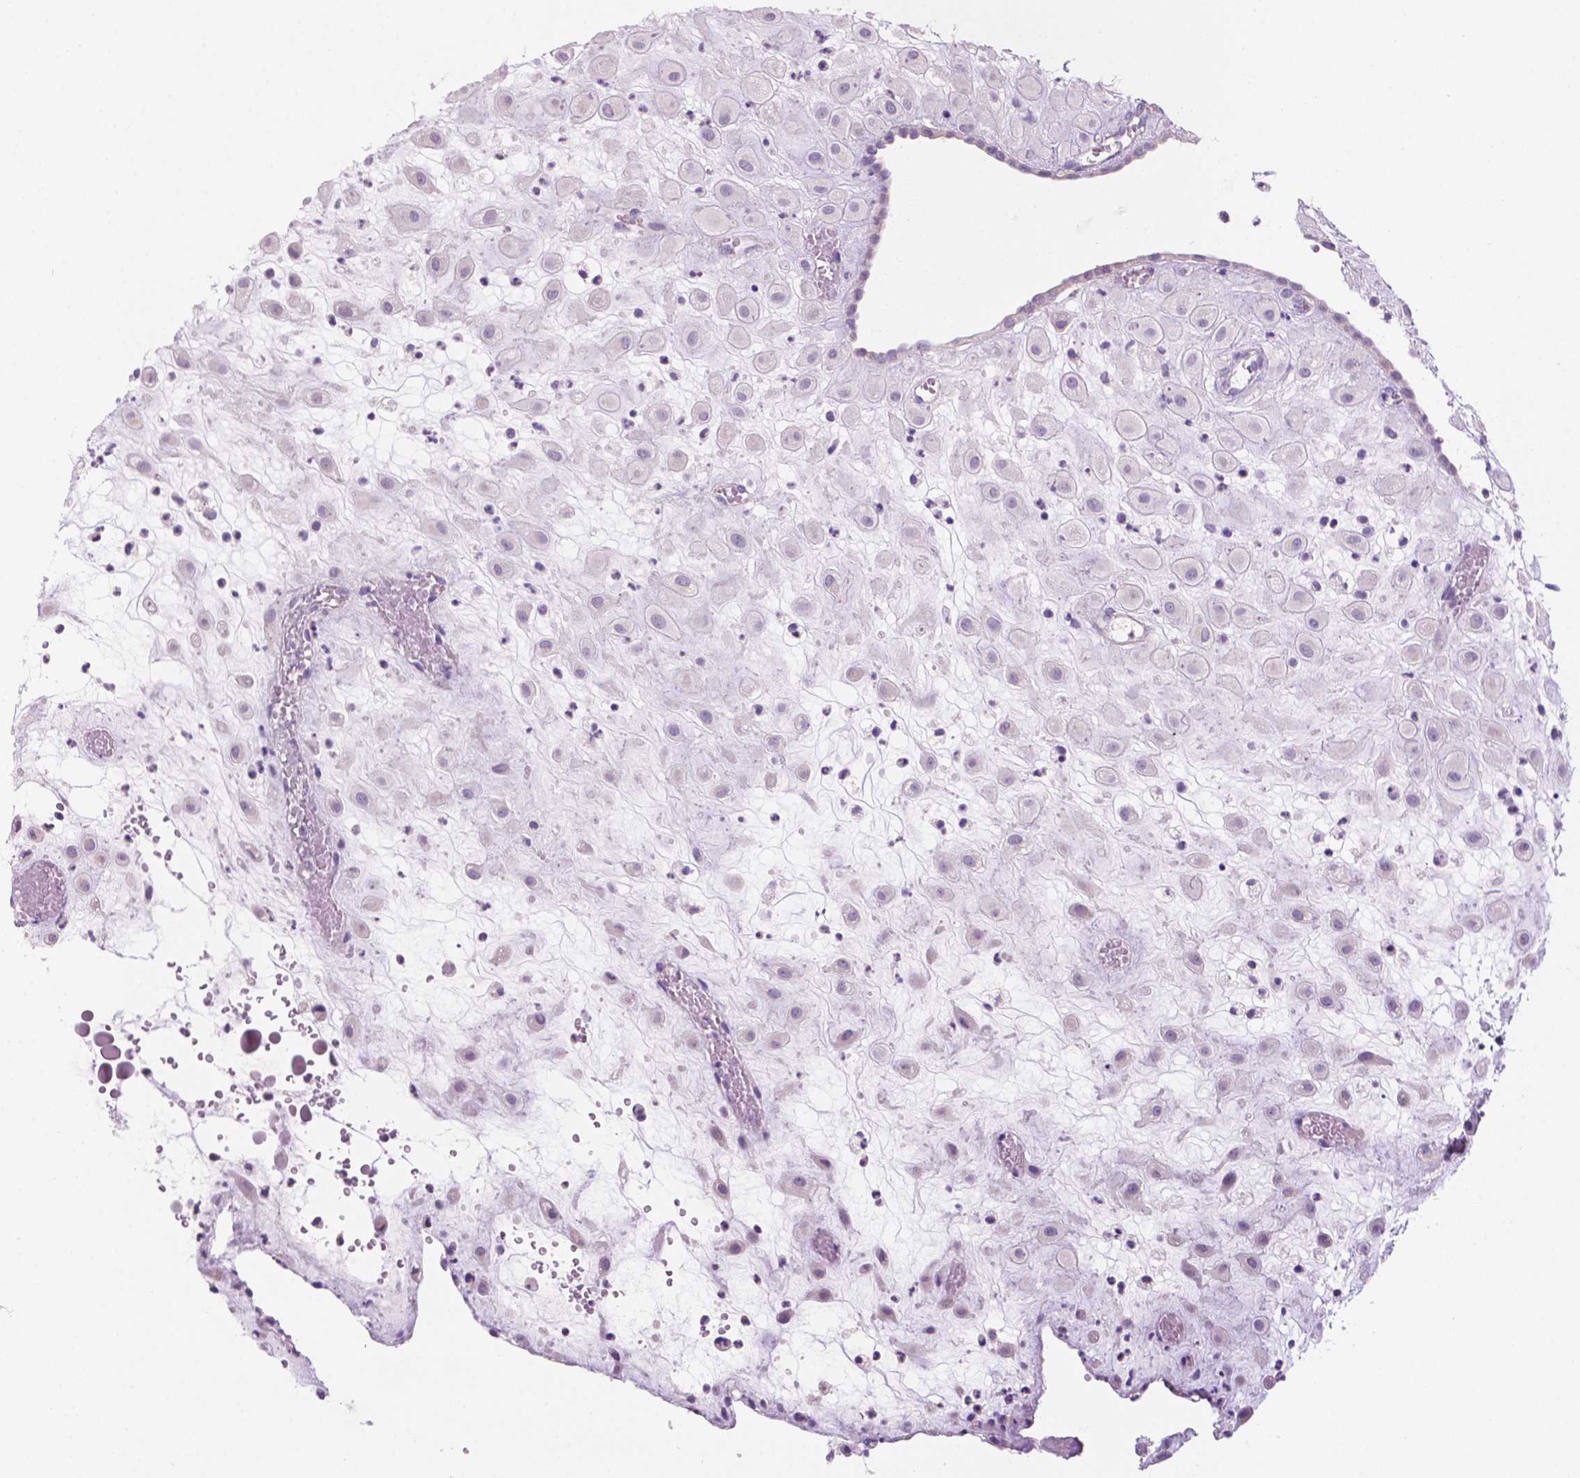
{"staining": {"intensity": "negative", "quantity": "none", "location": "none"}, "tissue": "placenta", "cell_type": "Decidual cells", "image_type": "normal", "snomed": [{"axis": "morphology", "description": "Normal tissue, NOS"}, {"axis": "topography", "description": "Placenta"}], "caption": "DAB (3,3'-diaminobenzidine) immunohistochemical staining of normal placenta reveals no significant staining in decidual cells. Nuclei are stained in blue.", "gene": "SBSN", "patient": {"sex": "female", "age": 24}}